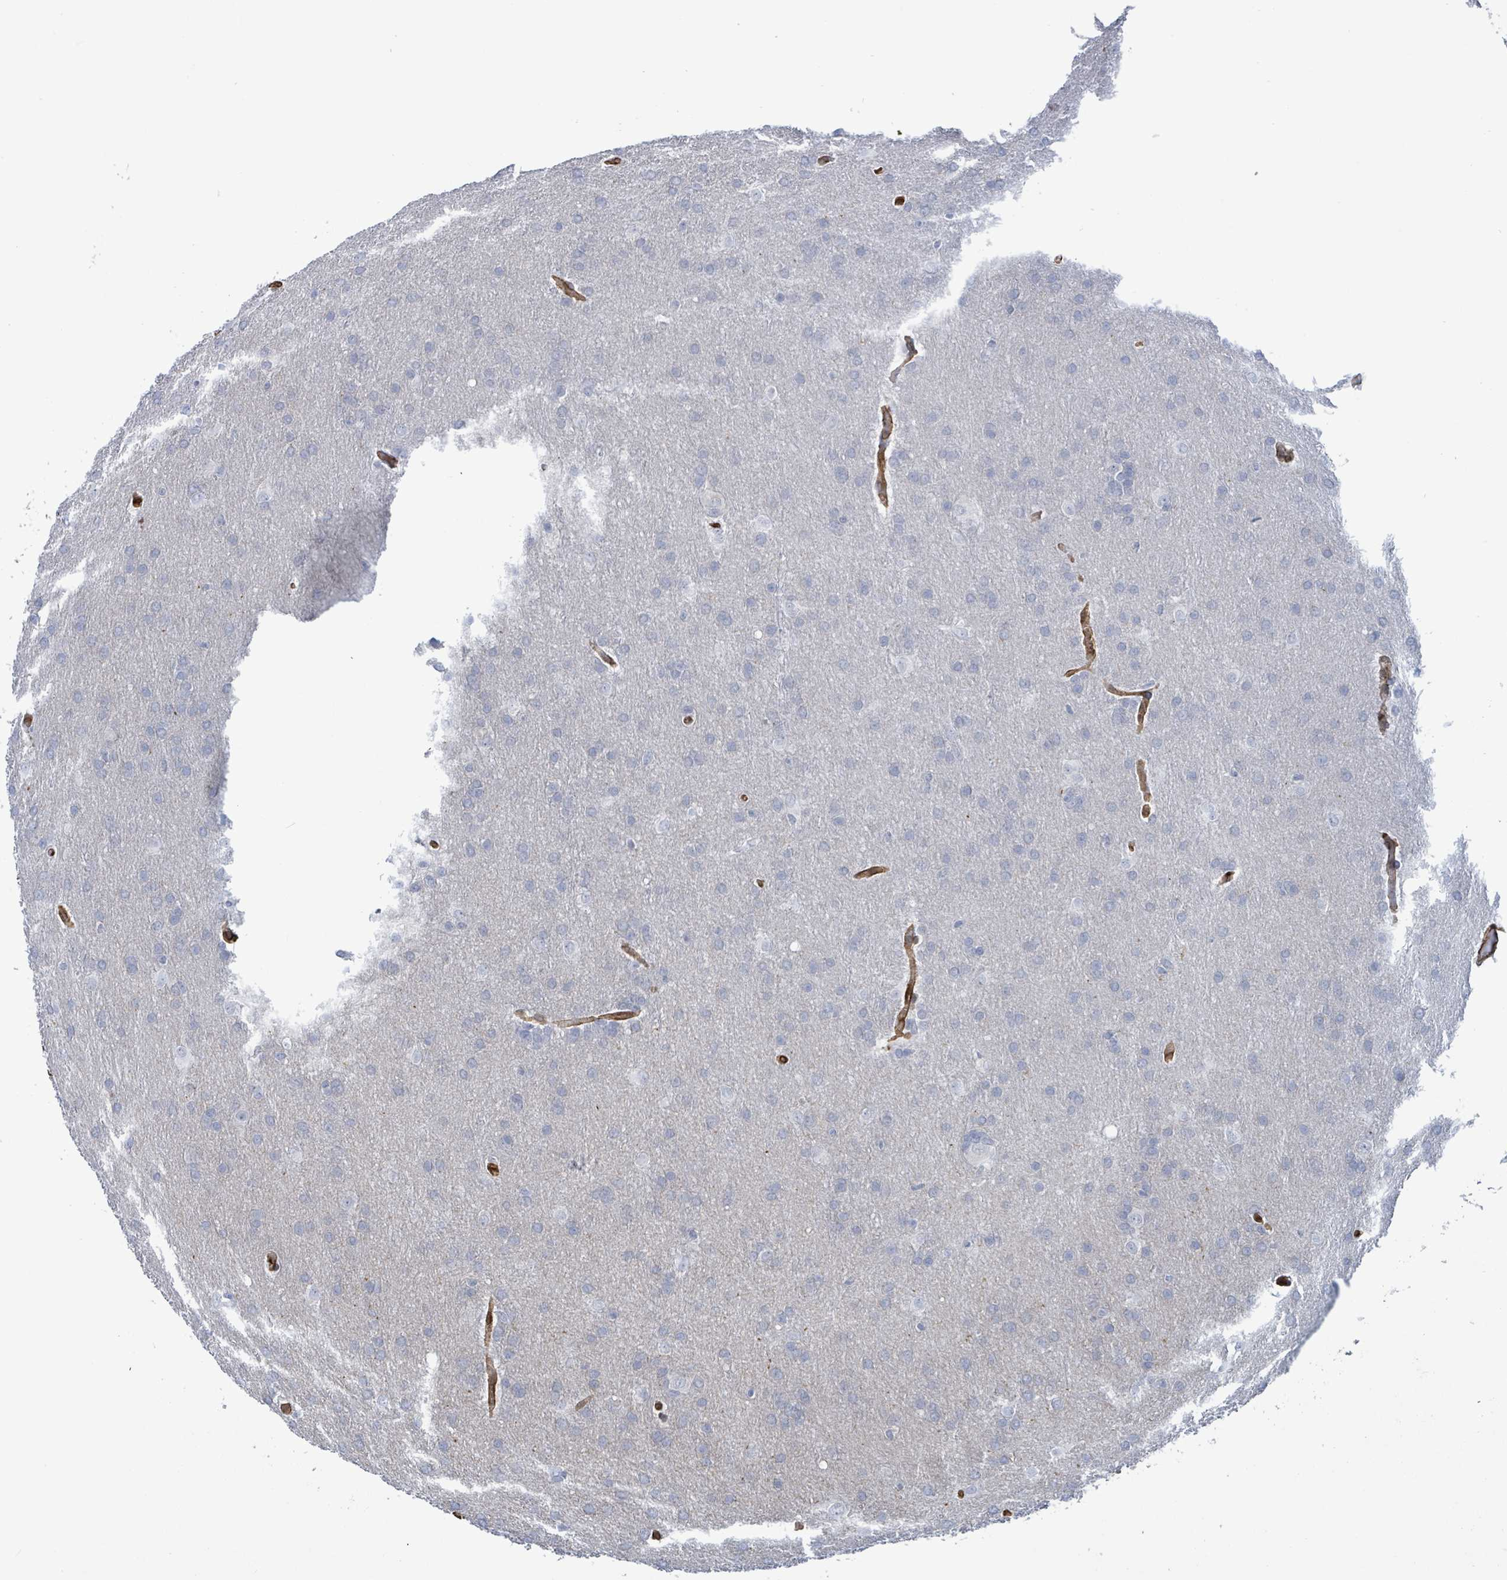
{"staining": {"intensity": "negative", "quantity": "none", "location": "none"}, "tissue": "glioma", "cell_type": "Tumor cells", "image_type": "cancer", "snomed": [{"axis": "morphology", "description": "Glioma, malignant, Low grade"}, {"axis": "topography", "description": "Brain"}], "caption": "Glioma stained for a protein using immunohistochemistry (IHC) displays no positivity tumor cells.", "gene": "PRKRIP1", "patient": {"sex": "female", "age": 32}}